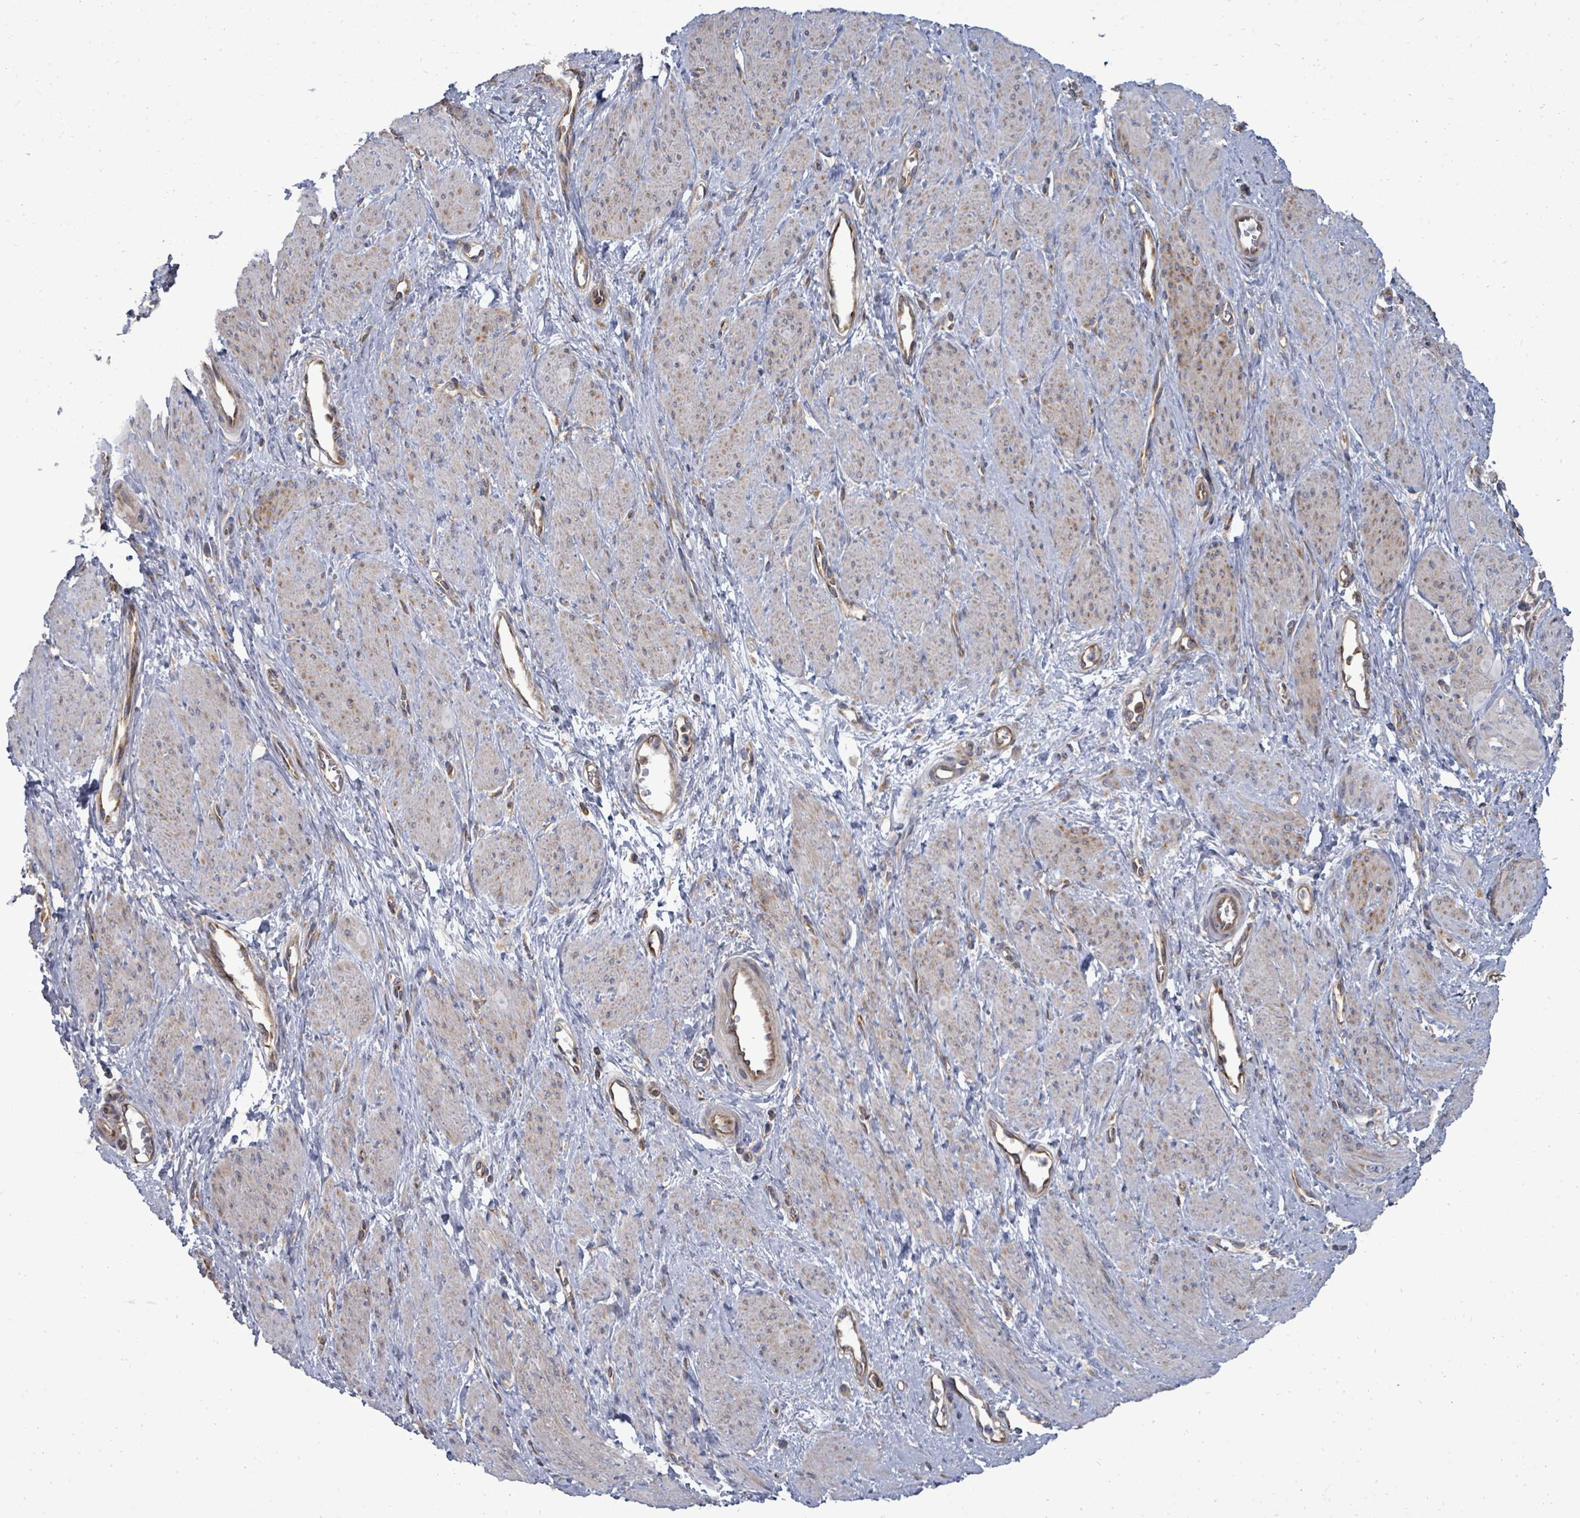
{"staining": {"intensity": "weak", "quantity": "<25%", "location": "cytoplasmic/membranous"}, "tissue": "smooth muscle", "cell_type": "Smooth muscle cells", "image_type": "normal", "snomed": [{"axis": "morphology", "description": "Normal tissue, NOS"}, {"axis": "topography", "description": "Smooth muscle"}, {"axis": "topography", "description": "Uterus"}], "caption": "IHC image of normal smooth muscle stained for a protein (brown), which shows no staining in smooth muscle cells.", "gene": "EIF3CL", "patient": {"sex": "female", "age": 39}}